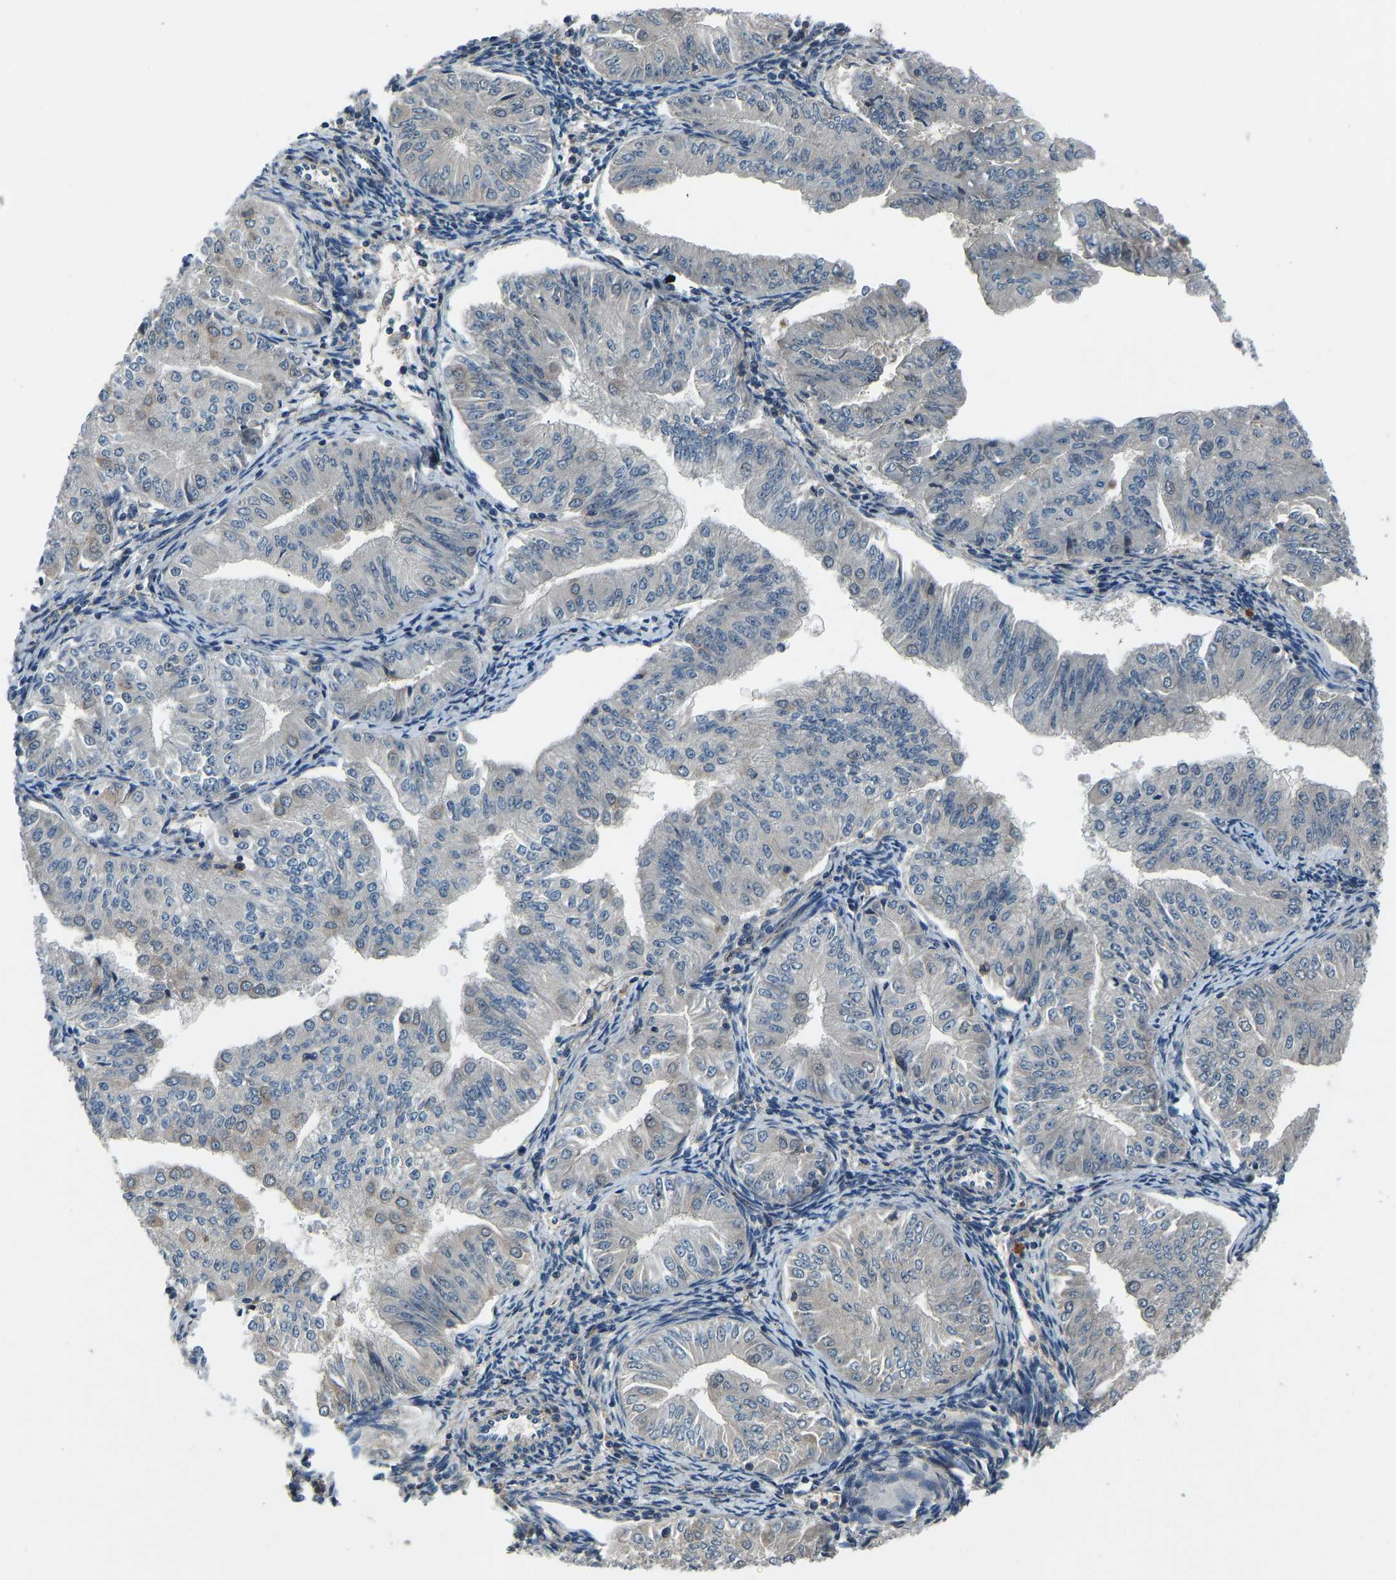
{"staining": {"intensity": "negative", "quantity": "none", "location": "none"}, "tissue": "endometrial cancer", "cell_type": "Tumor cells", "image_type": "cancer", "snomed": [{"axis": "morphology", "description": "Normal tissue, NOS"}, {"axis": "morphology", "description": "Adenocarcinoma, NOS"}, {"axis": "topography", "description": "Endometrium"}], "caption": "Endometrial cancer was stained to show a protein in brown. There is no significant expression in tumor cells.", "gene": "RLIM", "patient": {"sex": "female", "age": 53}}